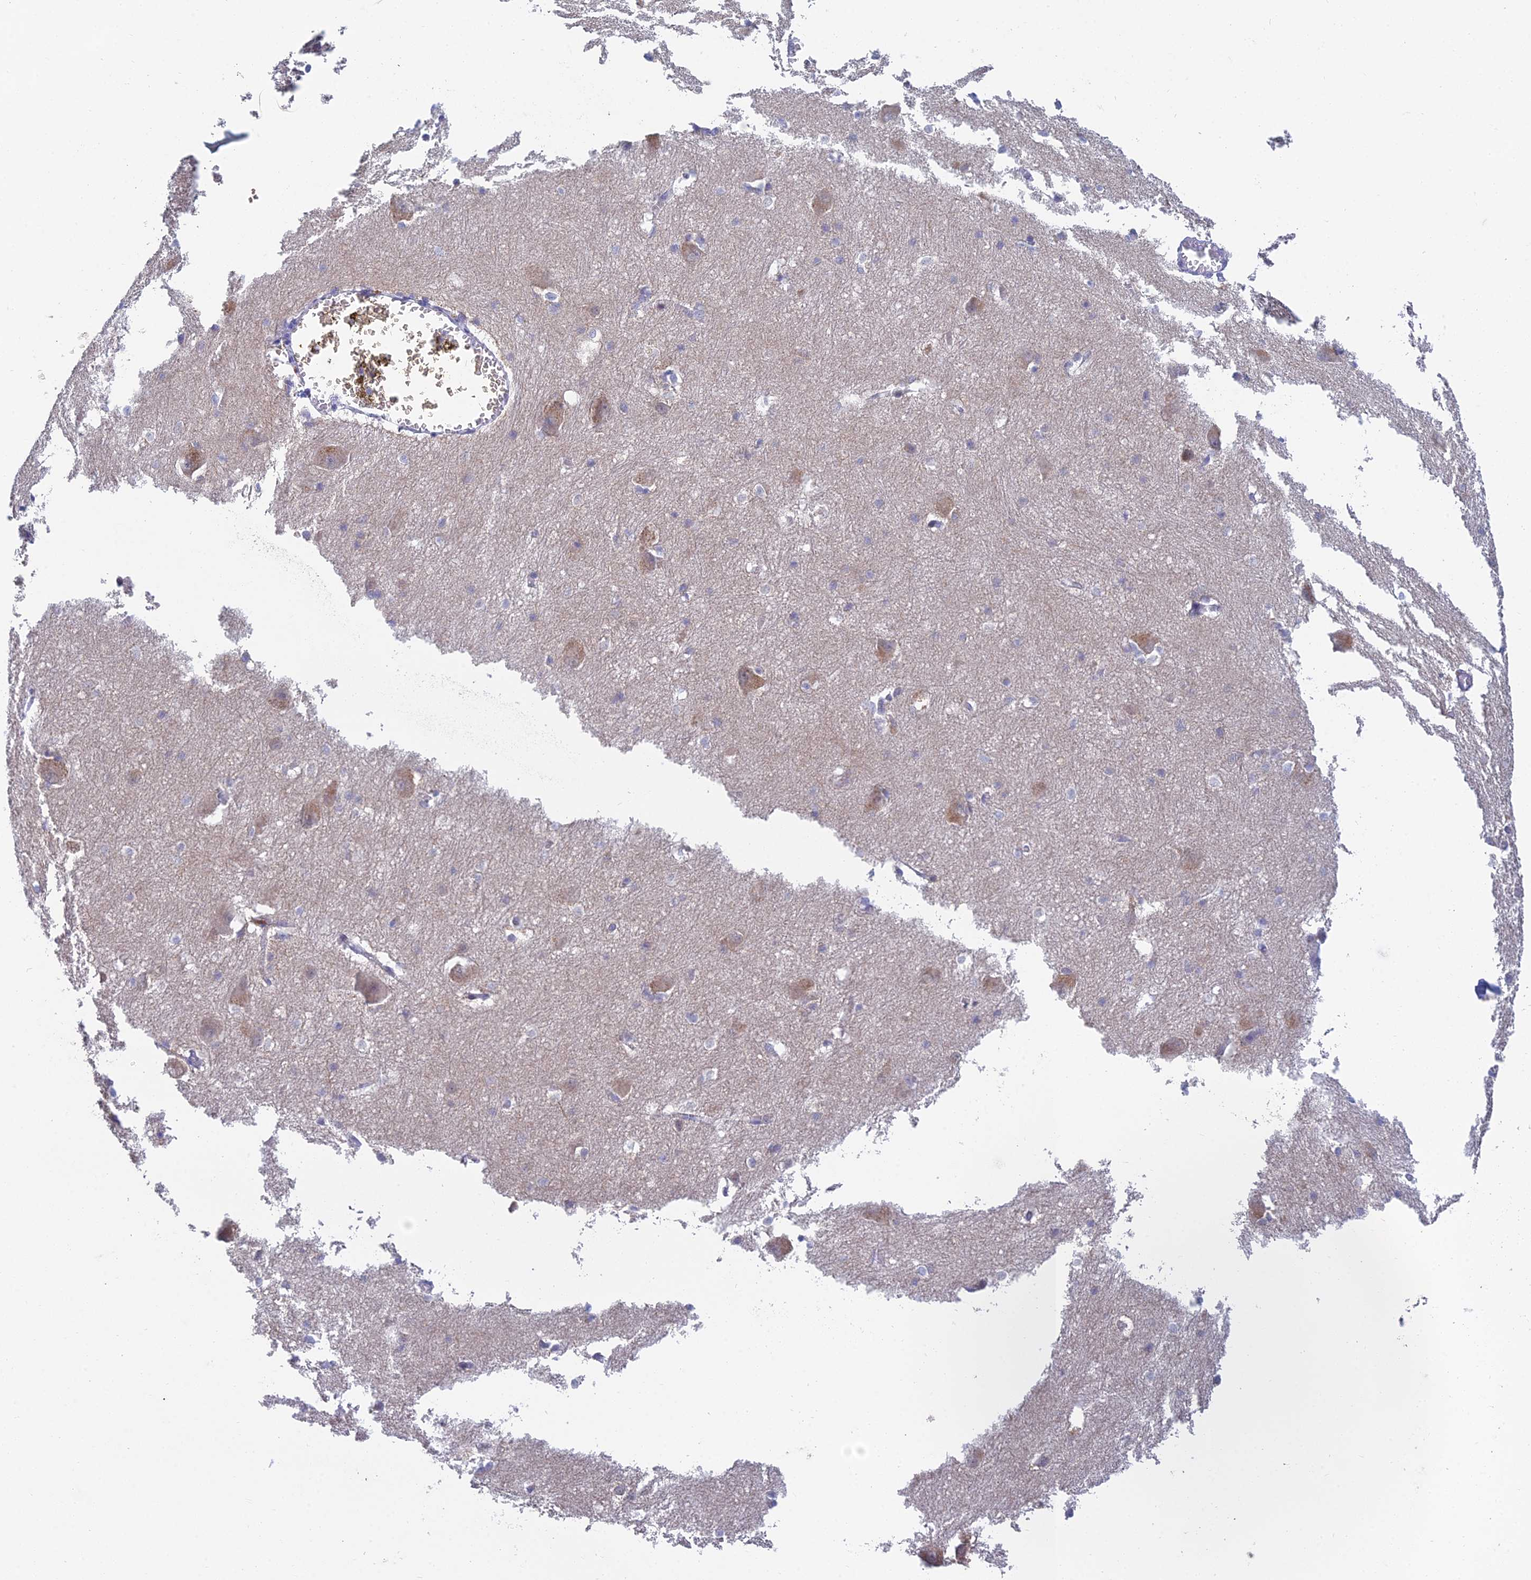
{"staining": {"intensity": "weak", "quantity": "<25%", "location": "cytoplasmic/membranous"}, "tissue": "caudate", "cell_type": "Glial cells", "image_type": "normal", "snomed": [{"axis": "morphology", "description": "Normal tissue, NOS"}, {"axis": "topography", "description": "Lateral ventricle wall"}], "caption": "There is no significant expression in glial cells of caudate. (Brightfield microscopy of DAB (3,3'-diaminobenzidine) immunohistochemistry at high magnification).", "gene": "METTL26", "patient": {"sex": "male", "age": 37}}